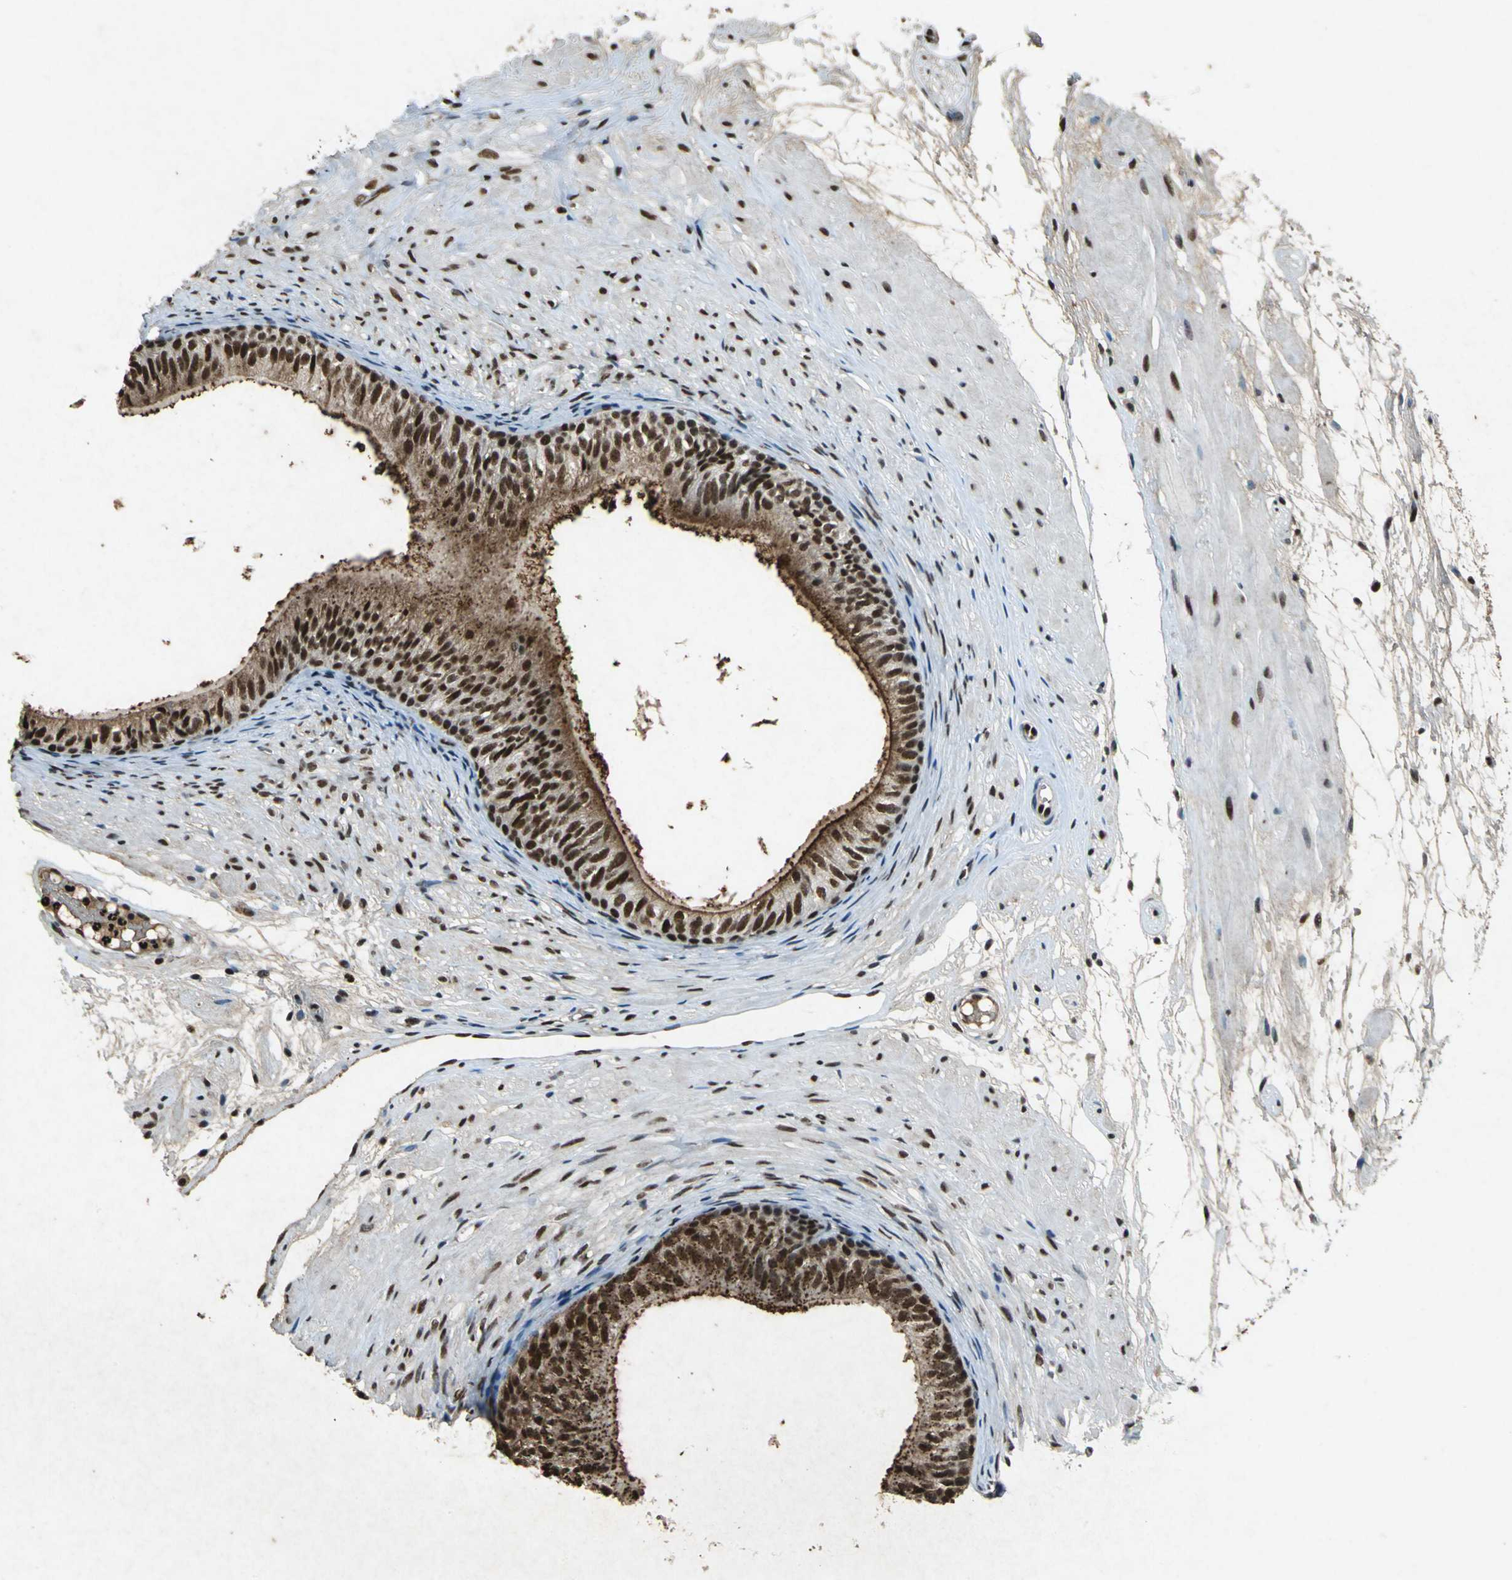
{"staining": {"intensity": "strong", "quantity": ">75%", "location": "cytoplasmic/membranous,nuclear"}, "tissue": "epididymis", "cell_type": "Glandular cells", "image_type": "normal", "snomed": [{"axis": "morphology", "description": "Normal tissue, NOS"}, {"axis": "morphology", "description": "Atrophy, NOS"}, {"axis": "topography", "description": "Testis"}, {"axis": "topography", "description": "Epididymis"}], "caption": "Epididymis stained with immunohistochemistry (IHC) displays strong cytoplasmic/membranous,nuclear expression in about >75% of glandular cells. (DAB (3,3'-diaminobenzidine) = brown stain, brightfield microscopy at high magnification).", "gene": "ANP32A", "patient": {"sex": "male", "age": 18}}